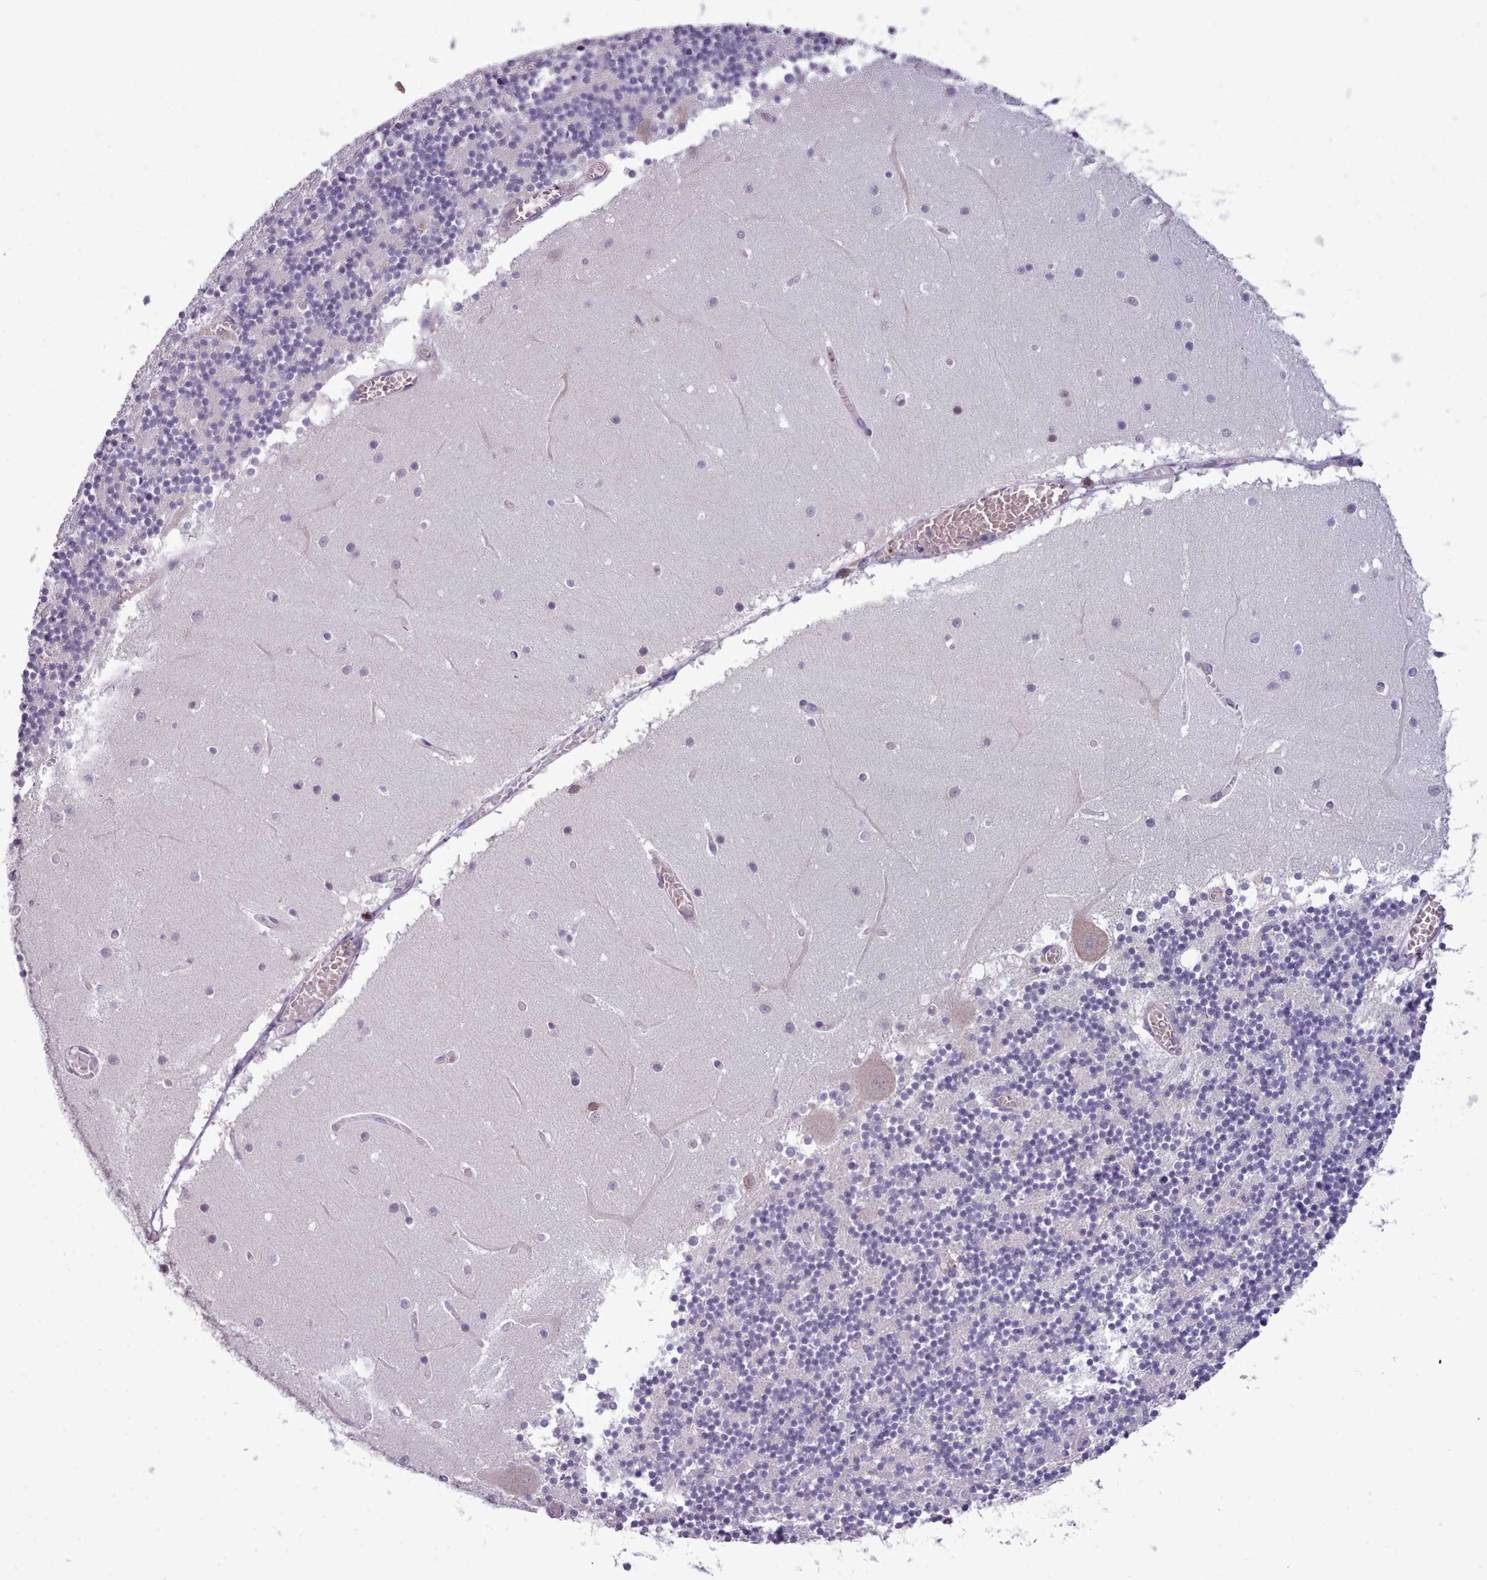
{"staining": {"intensity": "negative", "quantity": "none", "location": "none"}, "tissue": "cerebellum", "cell_type": "Cells in granular layer", "image_type": "normal", "snomed": [{"axis": "morphology", "description": "Normal tissue, NOS"}, {"axis": "topography", "description": "Cerebellum"}], "caption": "Immunohistochemistry image of benign cerebellum: cerebellum stained with DAB reveals no significant protein expression in cells in granular layer.", "gene": "KCTD16", "patient": {"sex": "female", "age": 28}}